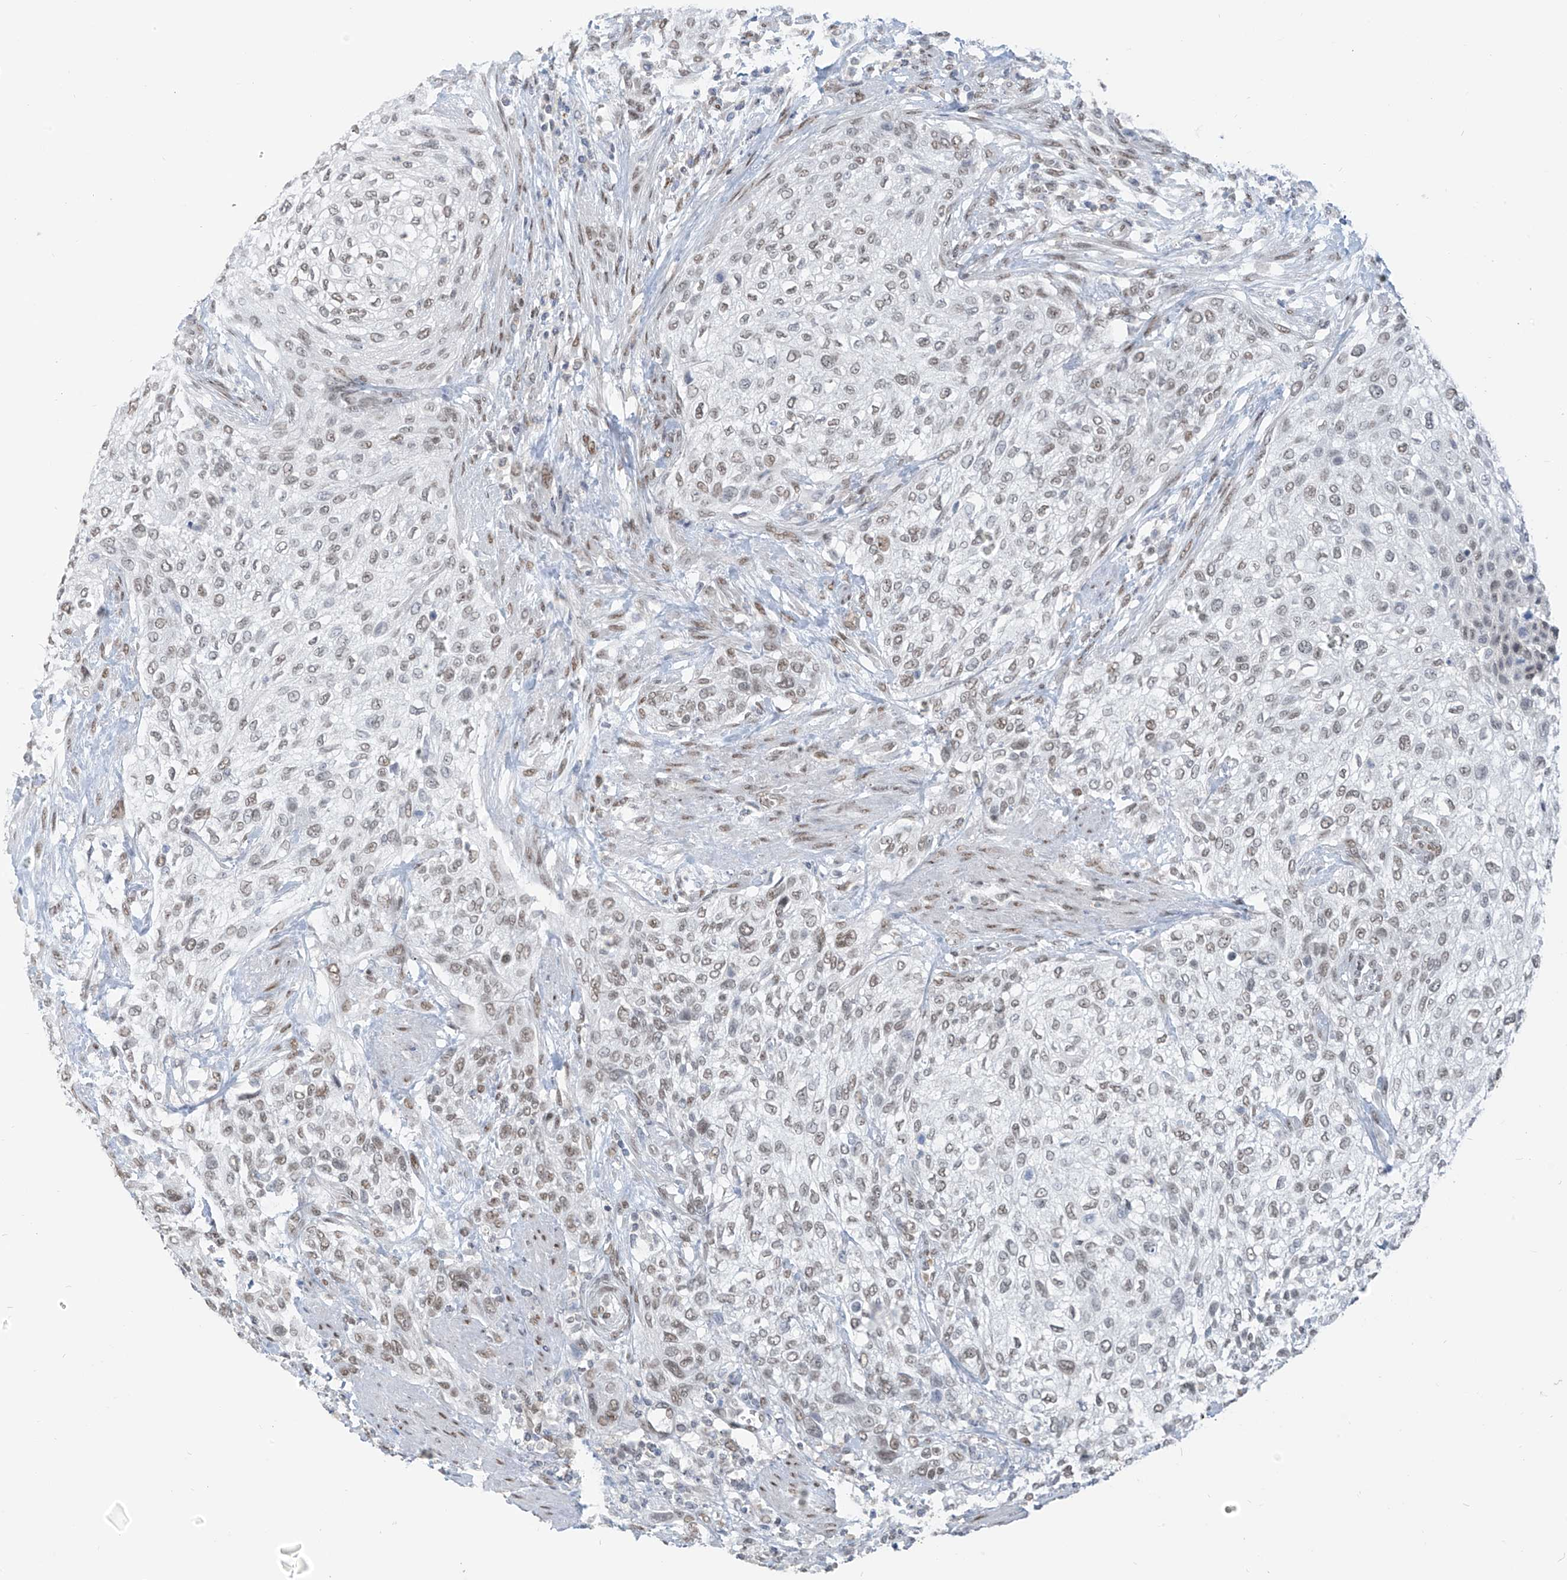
{"staining": {"intensity": "weak", "quantity": ">75%", "location": "nuclear"}, "tissue": "urothelial cancer", "cell_type": "Tumor cells", "image_type": "cancer", "snomed": [{"axis": "morphology", "description": "Urothelial carcinoma, High grade"}, {"axis": "topography", "description": "Urinary bladder"}], "caption": "An image of high-grade urothelial carcinoma stained for a protein exhibits weak nuclear brown staining in tumor cells.", "gene": "MCM9", "patient": {"sex": "male", "age": 35}}